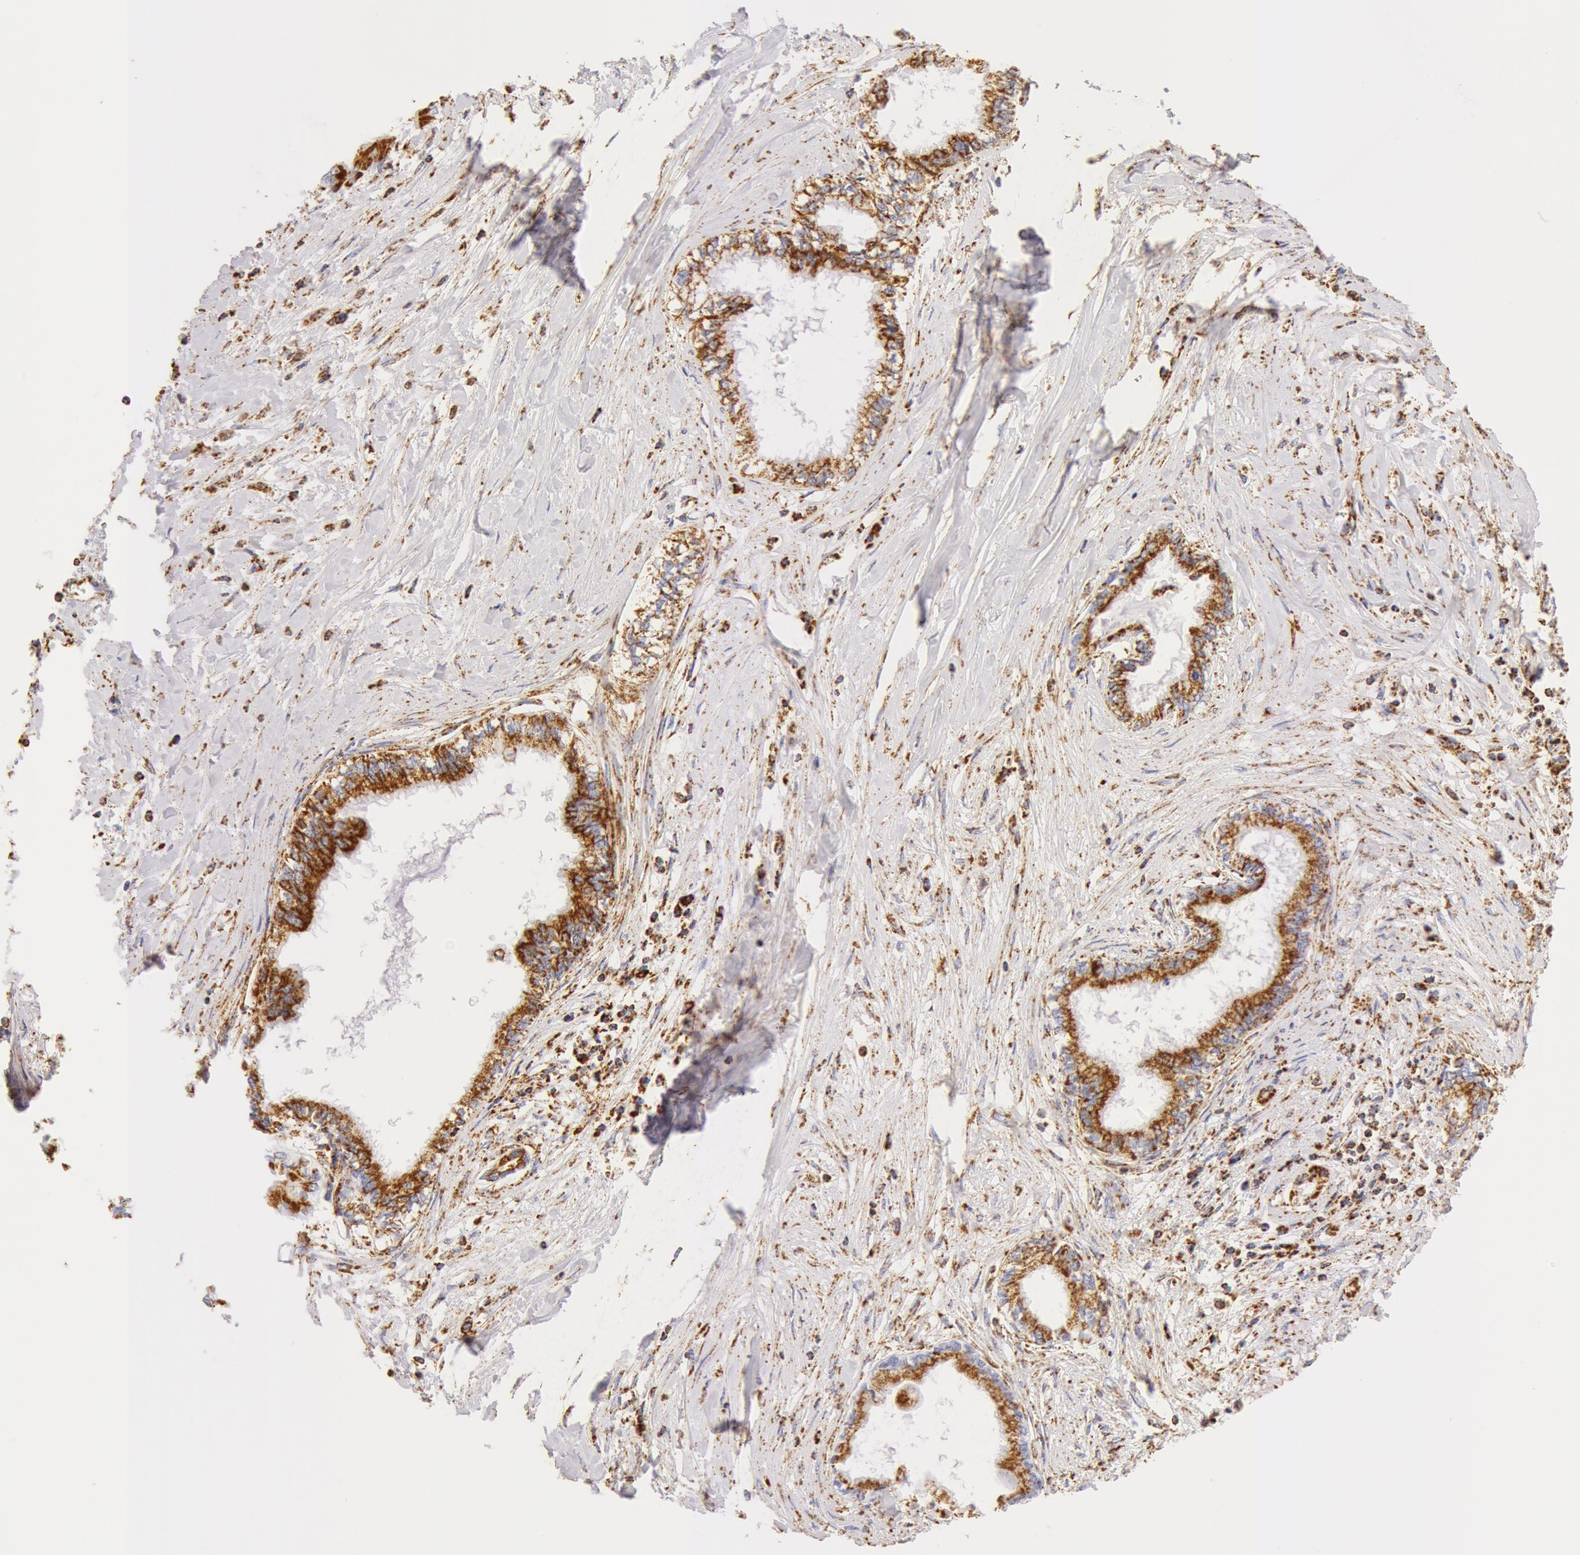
{"staining": {"intensity": "moderate", "quantity": ">75%", "location": "cytoplasmic/membranous"}, "tissue": "pancreatic cancer", "cell_type": "Tumor cells", "image_type": "cancer", "snomed": [{"axis": "morphology", "description": "Adenocarcinoma, NOS"}, {"axis": "topography", "description": "Pancreas"}], "caption": "Protein expression analysis of pancreatic adenocarcinoma shows moderate cytoplasmic/membranous positivity in about >75% of tumor cells.", "gene": "ATP5F1B", "patient": {"sex": "female", "age": 64}}